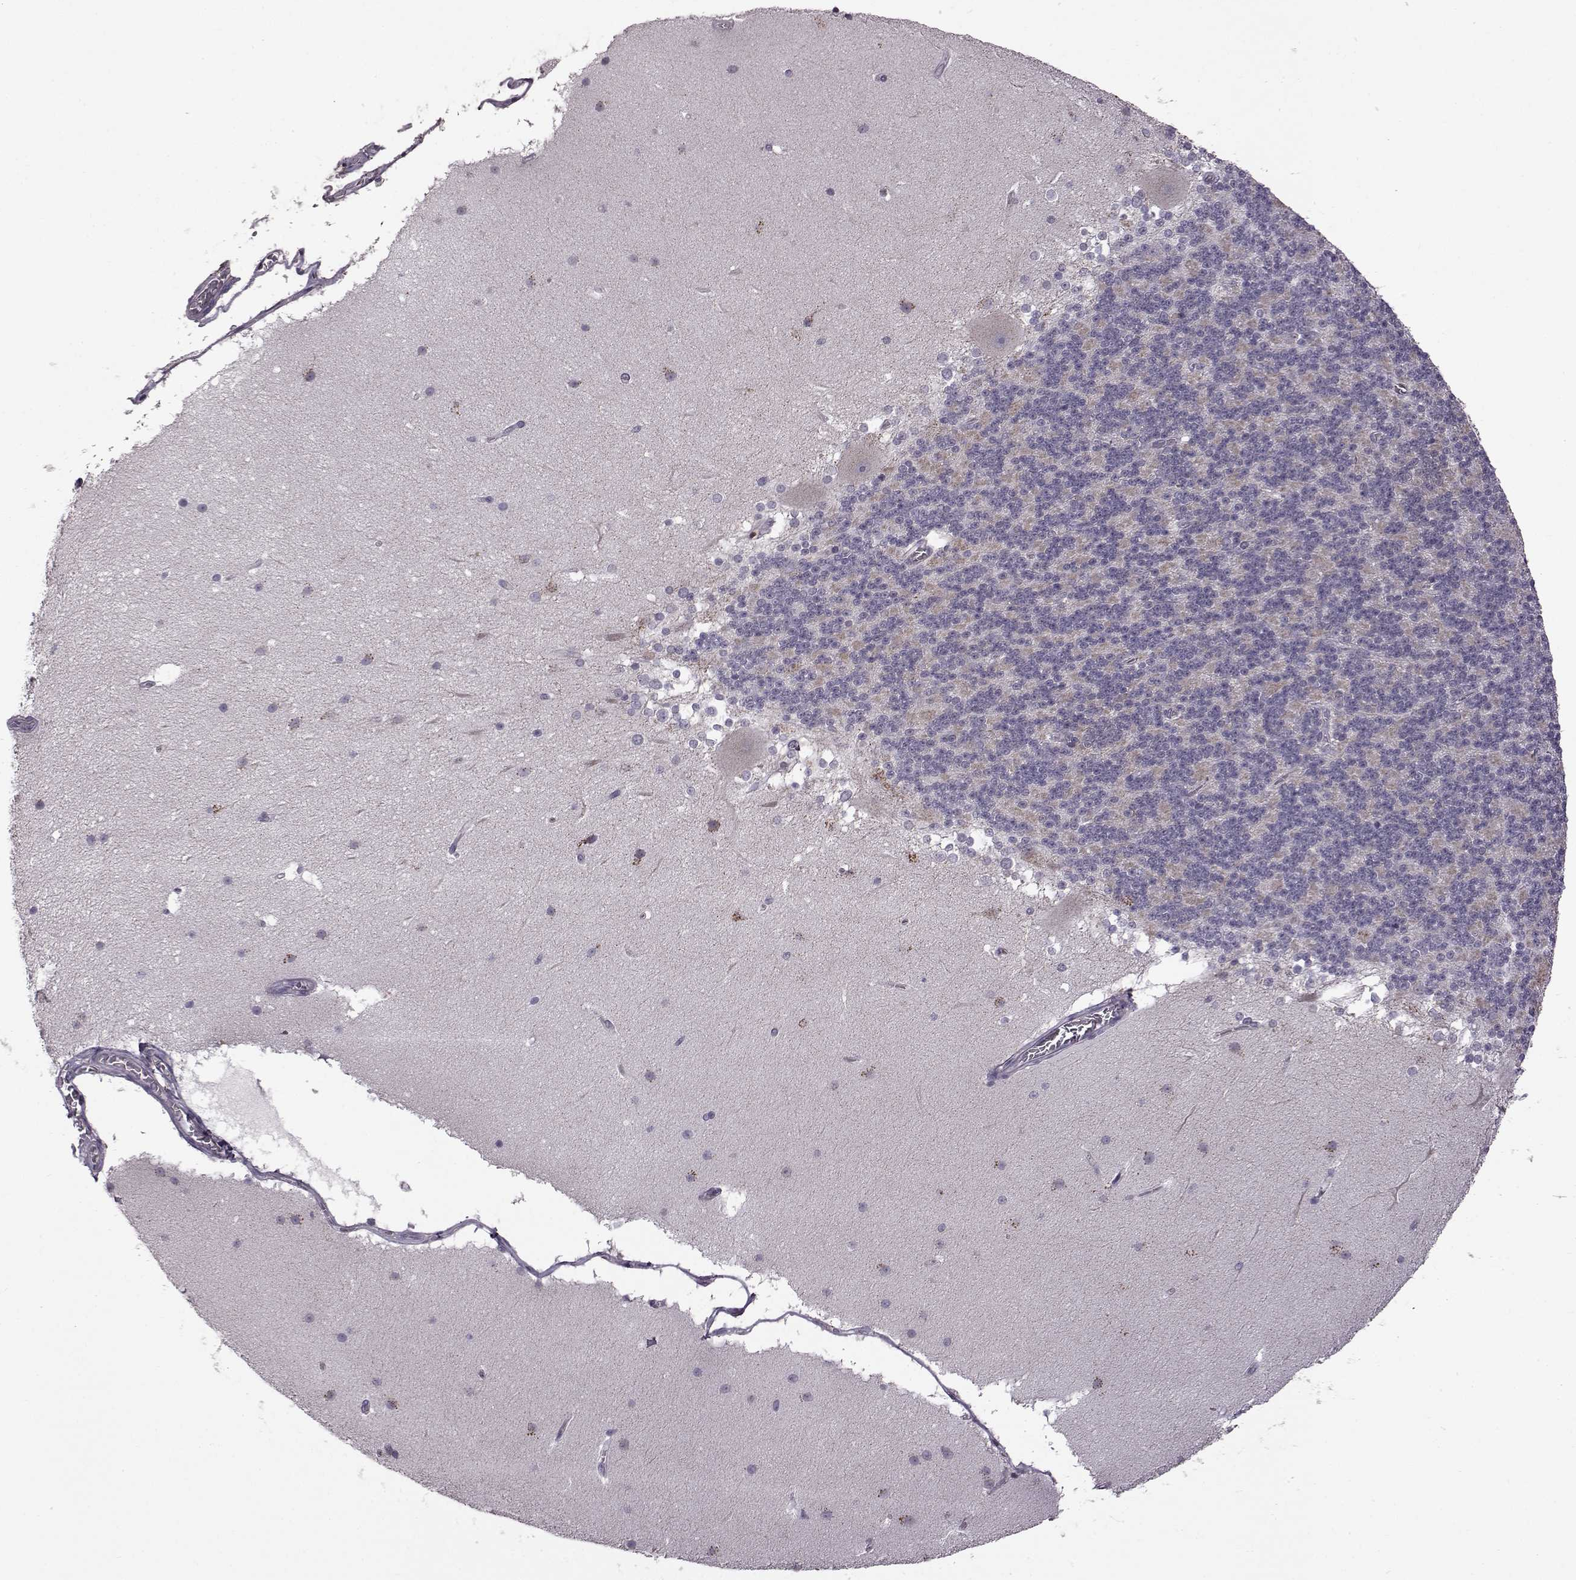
{"staining": {"intensity": "negative", "quantity": "none", "location": "none"}, "tissue": "cerebellum", "cell_type": "Cells in granular layer", "image_type": "normal", "snomed": [{"axis": "morphology", "description": "Normal tissue, NOS"}, {"axis": "topography", "description": "Cerebellum"}], "caption": "Immunohistochemistry (IHC) image of benign cerebellum: cerebellum stained with DAB (3,3'-diaminobenzidine) reveals no significant protein positivity in cells in granular layer.", "gene": "DOK2", "patient": {"sex": "female", "age": 19}}